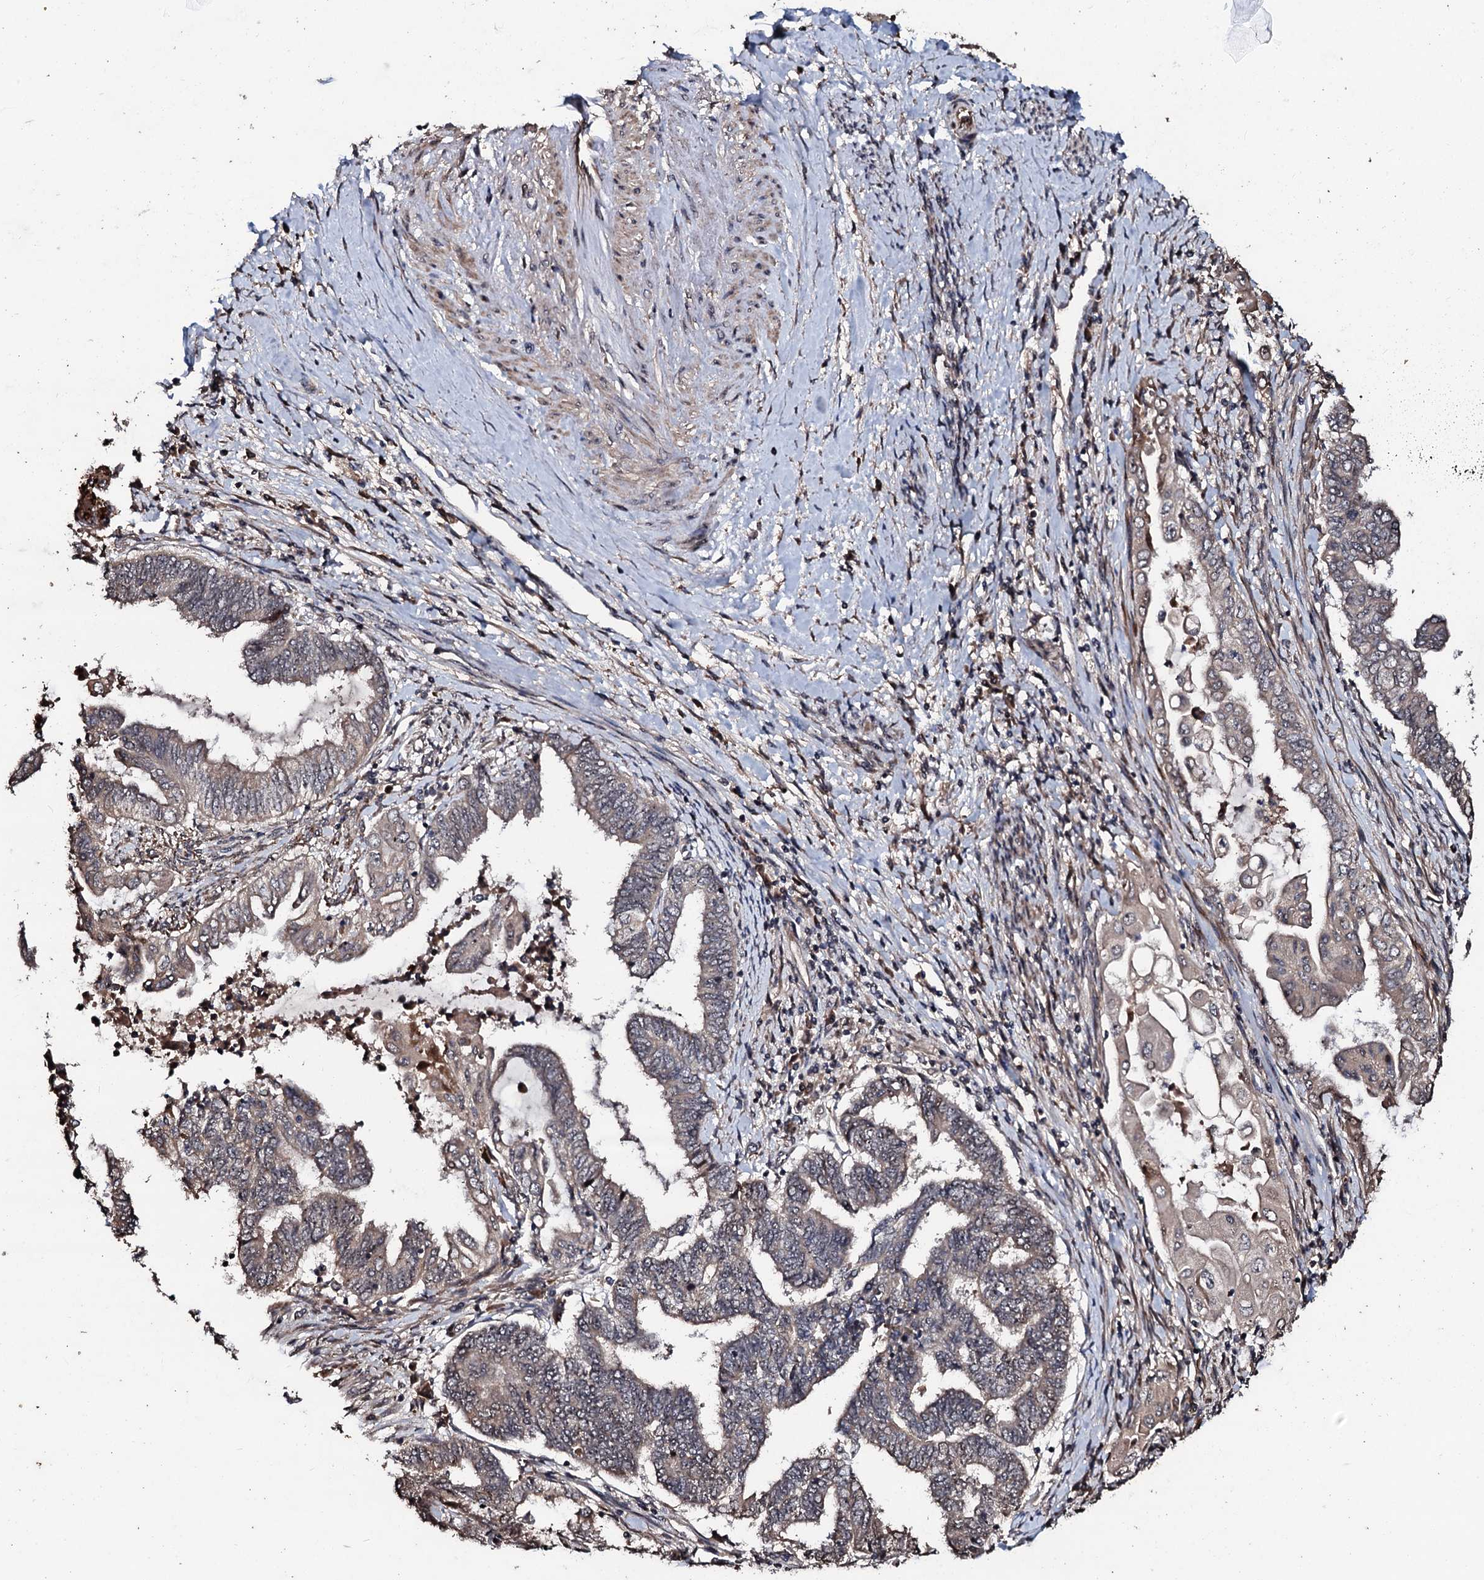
{"staining": {"intensity": "weak", "quantity": "<25%", "location": "cytoplasmic/membranous"}, "tissue": "endometrial cancer", "cell_type": "Tumor cells", "image_type": "cancer", "snomed": [{"axis": "morphology", "description": "Adenocarcinoma, NOS"}, {"axis": "topography", "description": "Uterus"}, {"axis": "topography", "description": "Endometrium"}], "caption": "The micrograph displays no significant staining in tumor cells of endometrial cancer. (DAB IHC, high magnification).", "gene": "SUPT7L", "patient": {"sex": "female", "age": 70}}